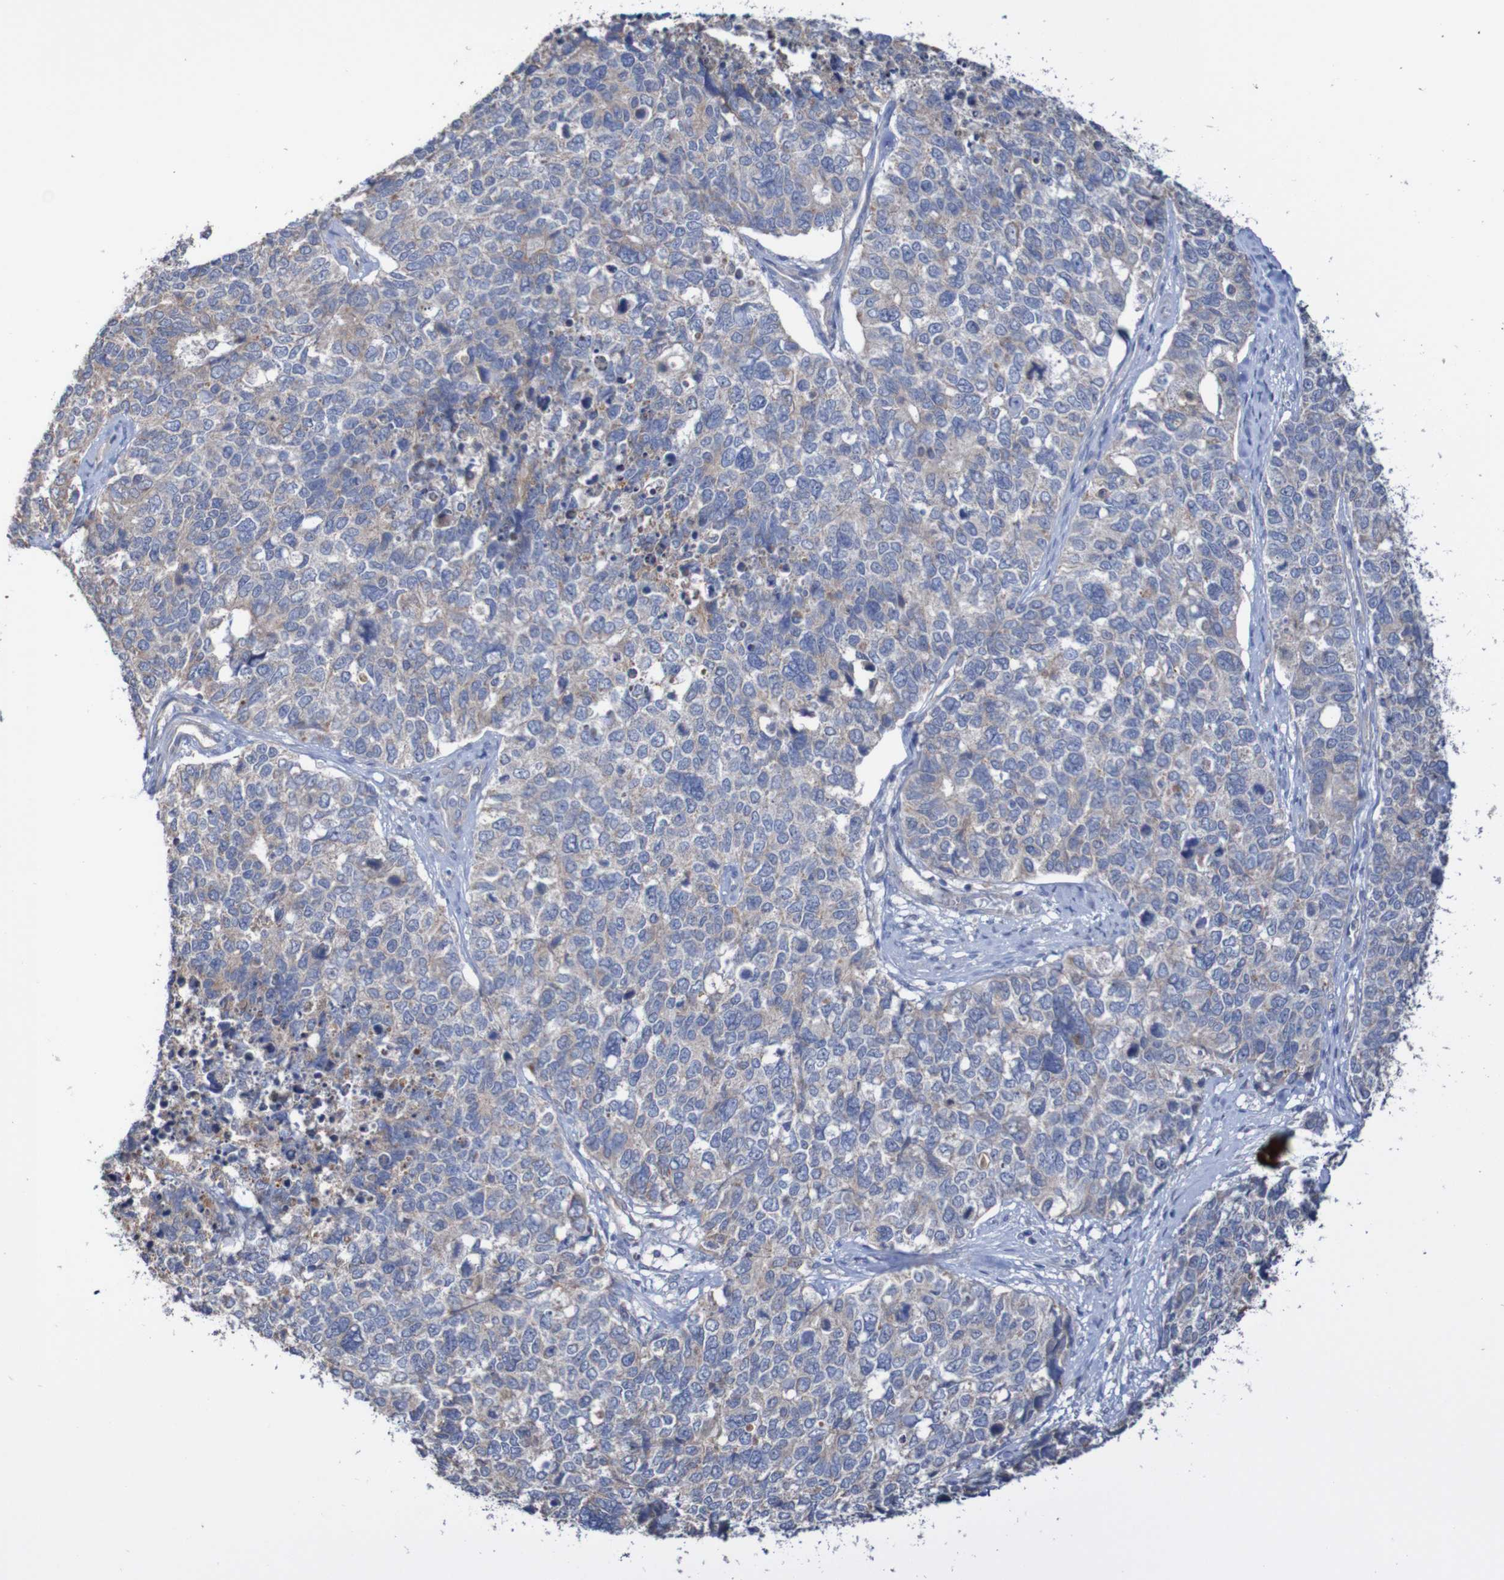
{"staining": {"intensity": "weak", "quantity": "<25%", "location": "cytoplasmic/membranous"}, "tissue": "cervical cancer", "cell_type": "Tumor cells", "image_type": "cancer", "snomed": [{"axis": "morphology", "description": "Squamous cell carcinoma, NOS"}, {"axis": "topography", "description": "Cervix"}], "caption": "This is a histopathology image of IHC staining of squamous cell carcinoma (cervical), which shows no expression in tumor cells.", "gene": "PHYH", "patient": {"sex": "female", "age": 63}}